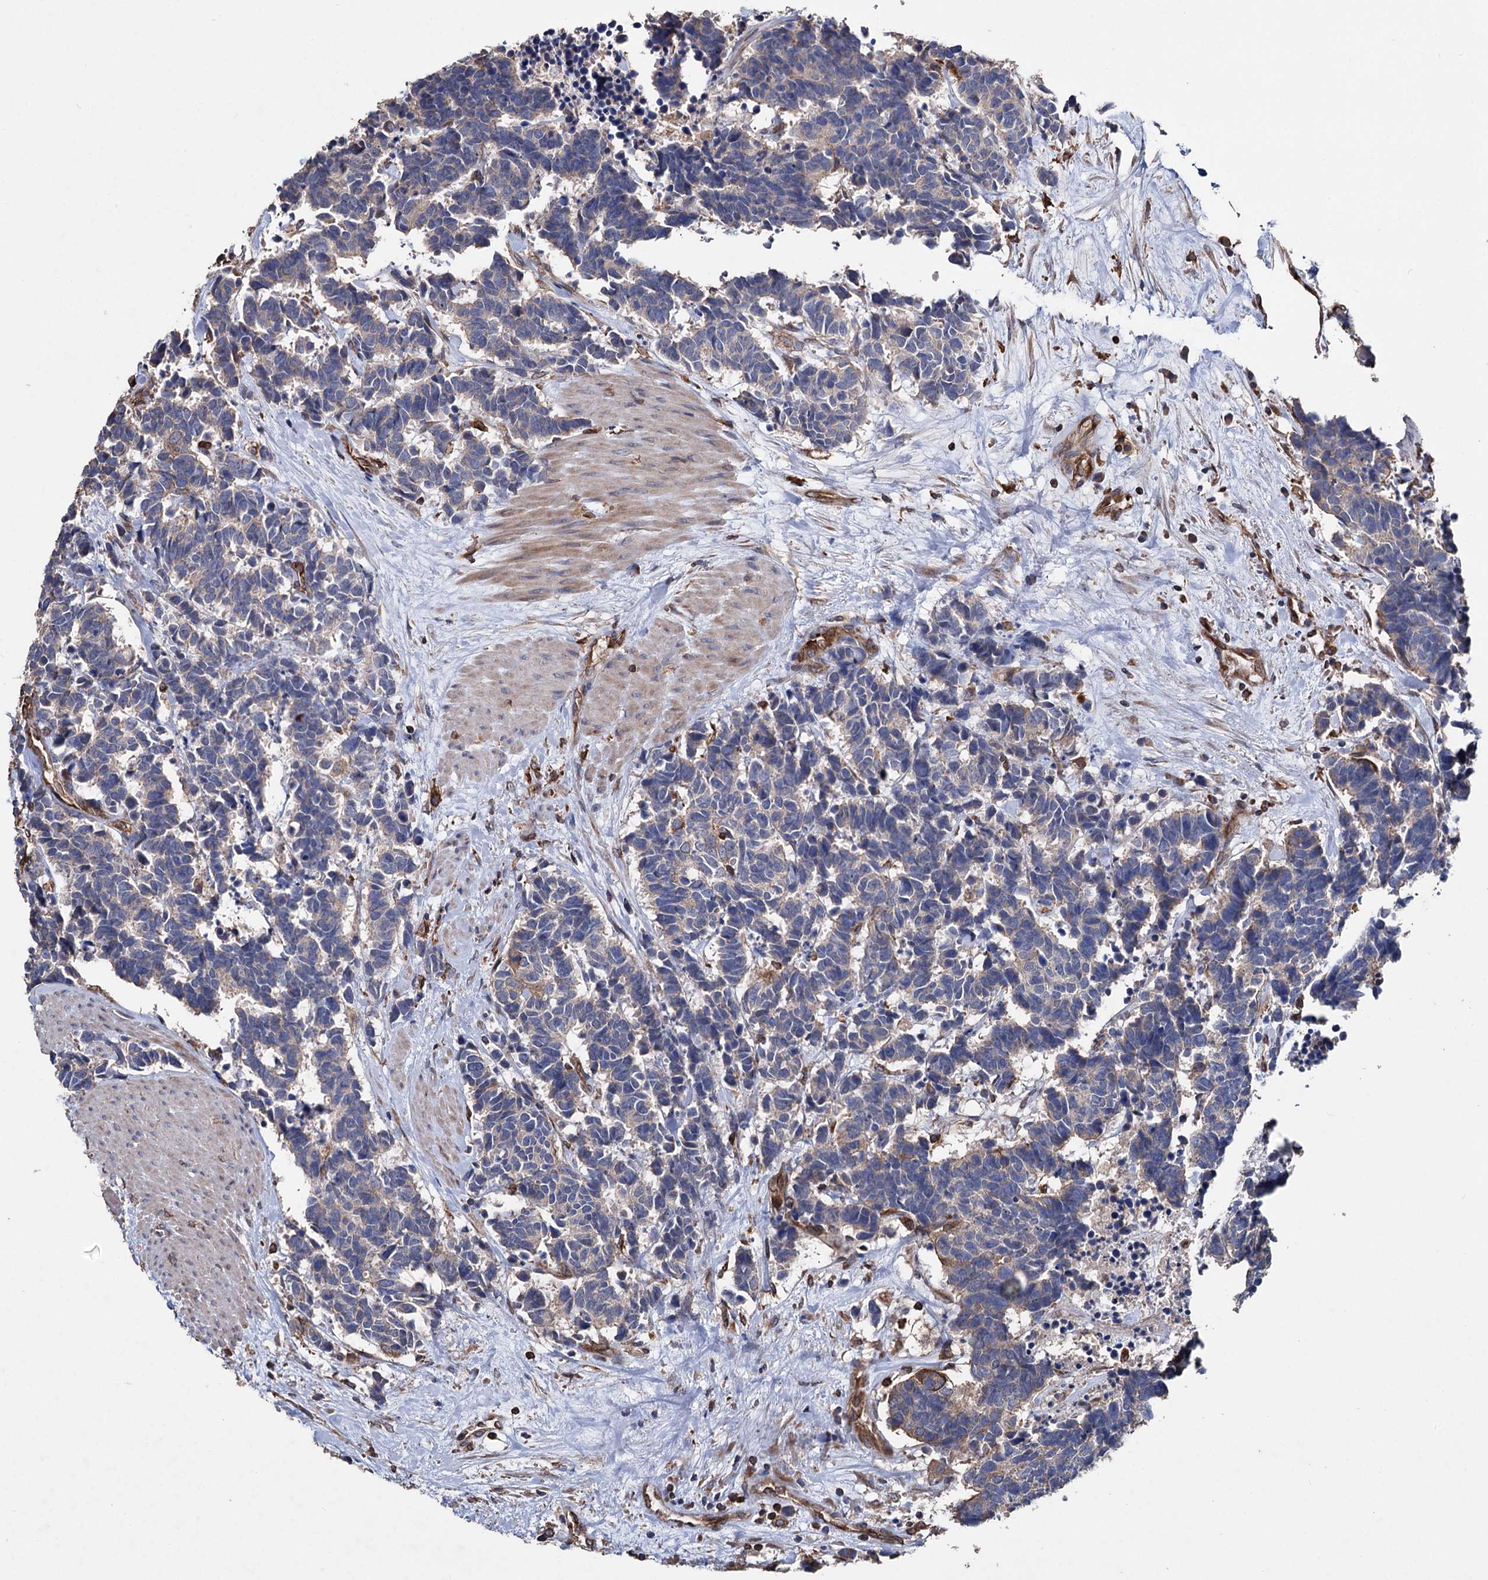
{"staining": {"intensity": "negative", "quantity": "none", "location": "none"}, "tissue": "carcinoid", "cell_type": "Tumor cells", "image_type": "cancer", "snomed": [{"axis": "morphology", "description": "Carcinoma, NOS"}, {"axis": "morphology", "description": "Carcinoid, malignant, NOS"}, {"axis": "topography", "description": "Urinary bladder"}], "caption": "This is an immunohistochemistry photomicrograph of human carcinoid. There is no expression in tumor cells.", "gene": "STING1", "patient": {"sex": "male", "age": 57}}